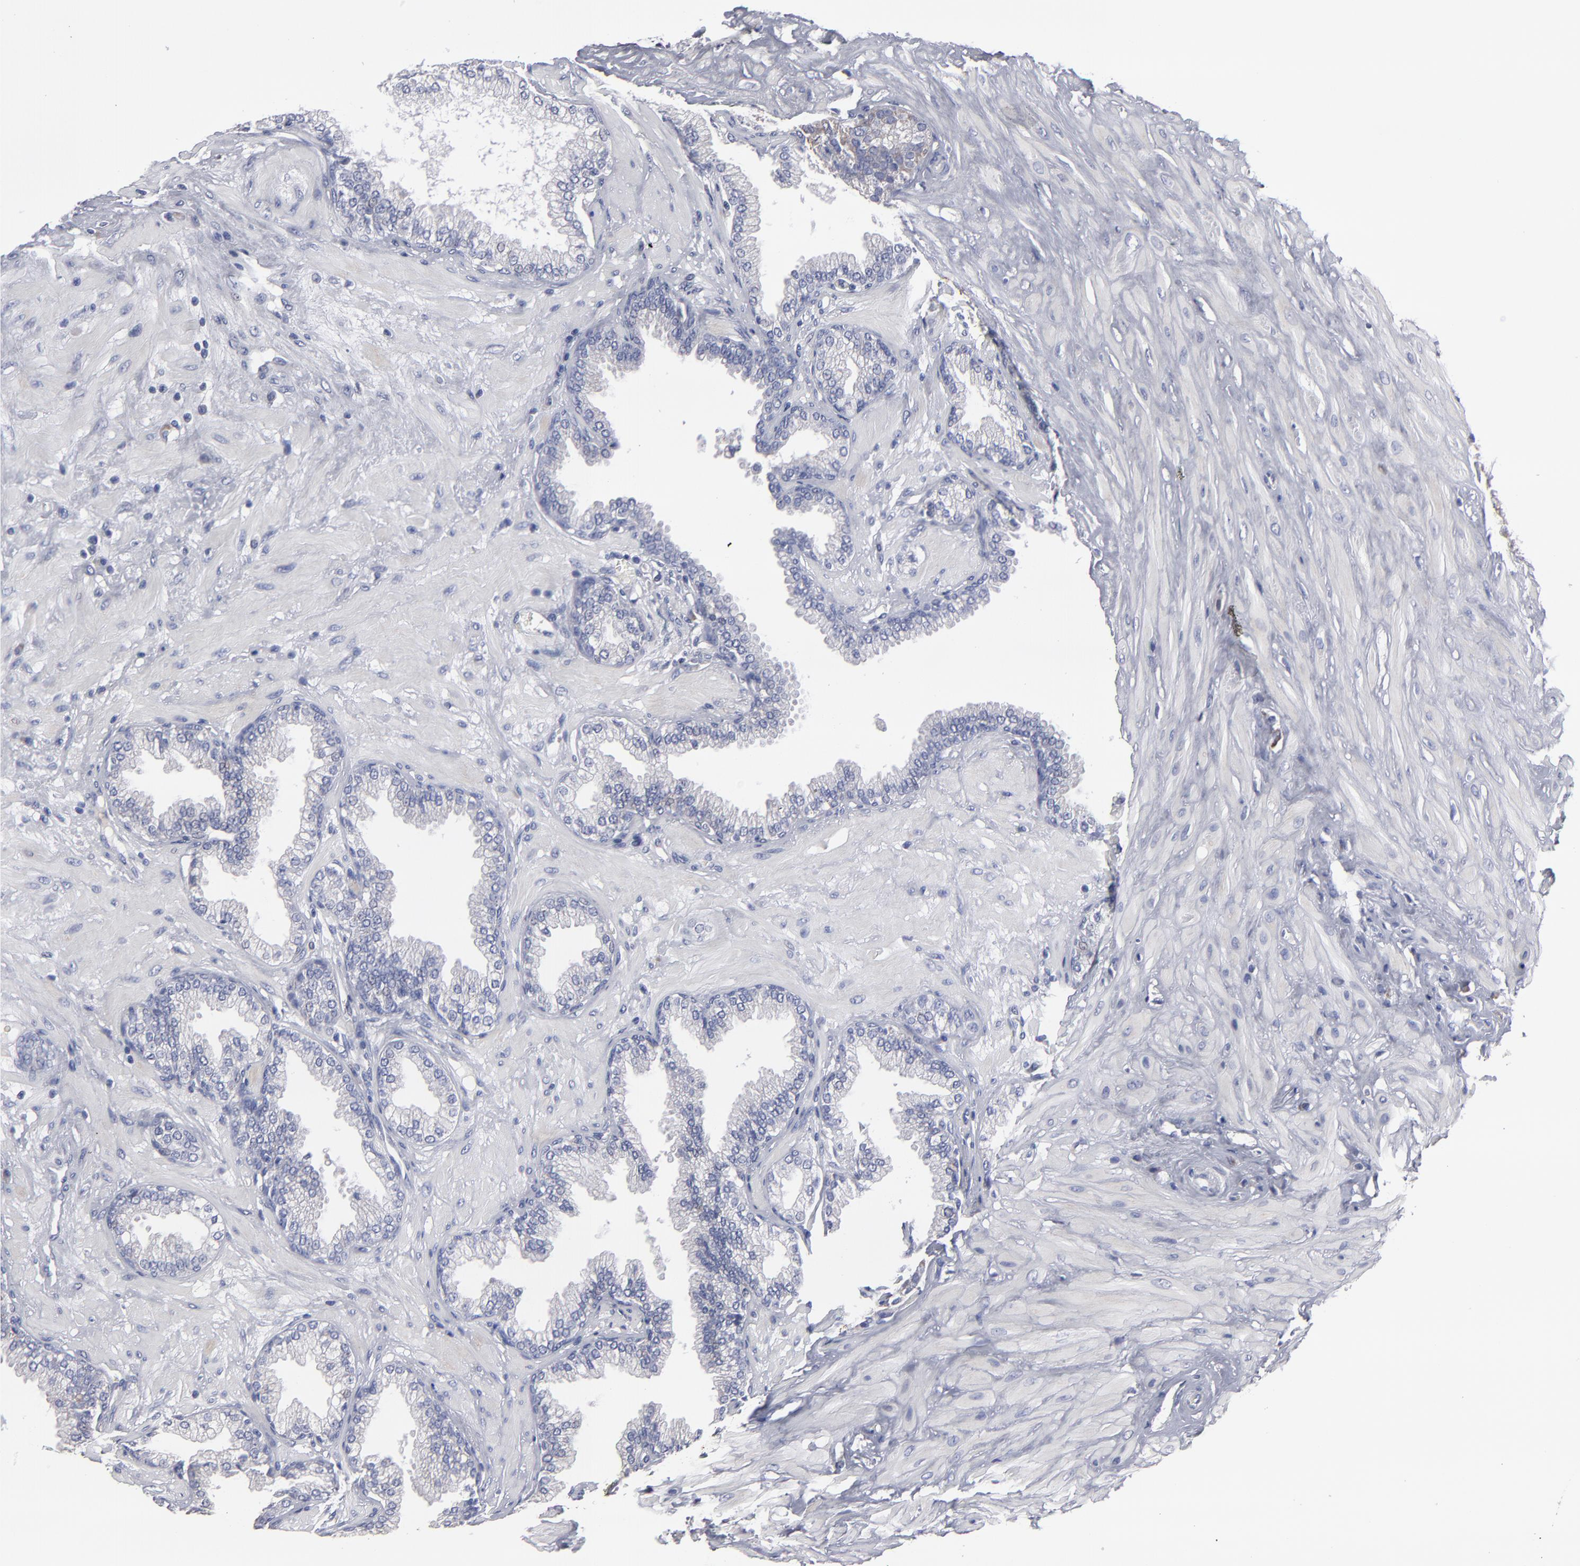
{"staining": {"intensity": "negative", "quantity": "none", "location": "none"}, "tissue": "prostate", "cell_type": "Glandular cells", "image_type": "normal", "snomed": [{"axis": "morphology", "description": "Normal tissue, NOS"}, {"axis": "topography", "description": "Prostate"}], "caption": "The photomicrograph exhibits no significant expression in glandular cells of prostate.", "gene": "CCDC80", "patient": {"sex": "male", "age": 64}}